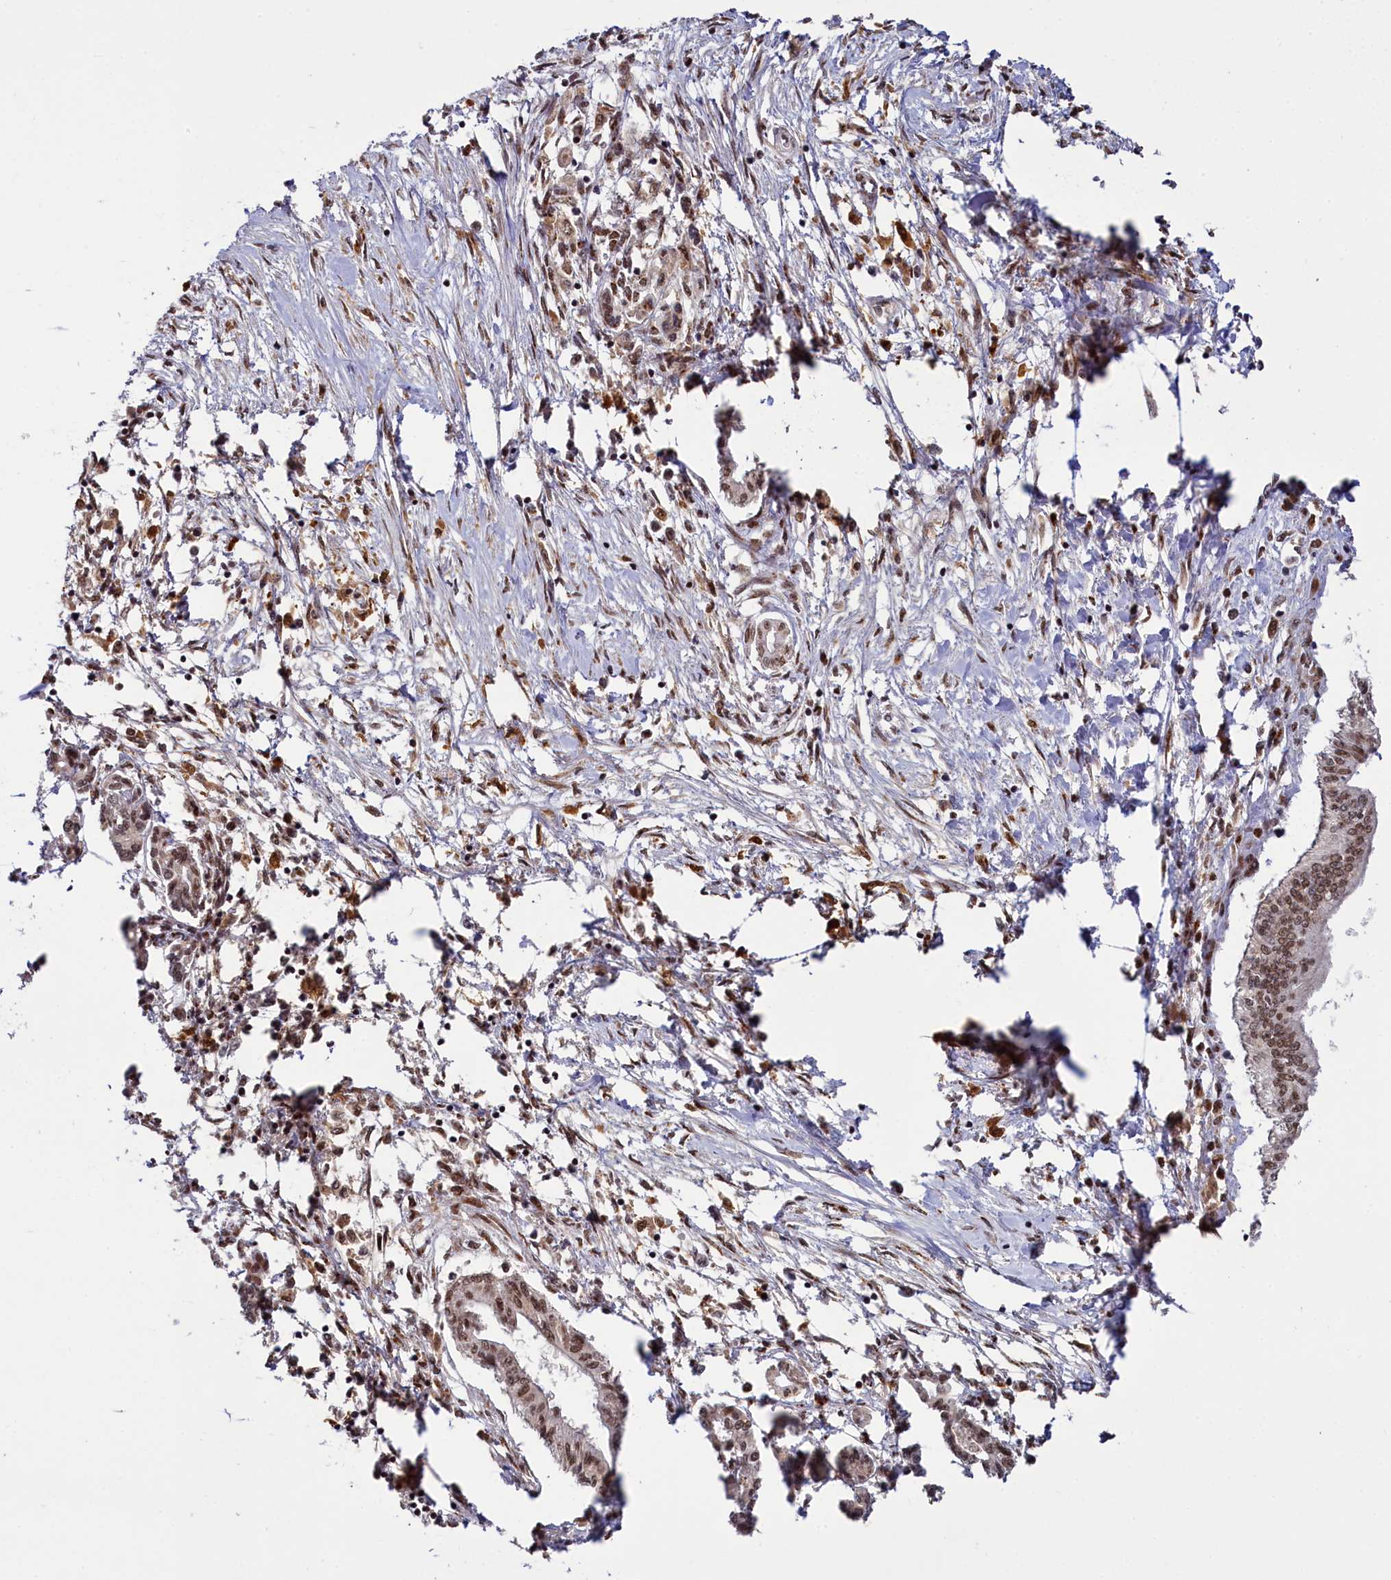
{"staining": {"intensity": "moderate", "quantity": ">75%", "location": "nuclear"}, "tissue": "pancreatic cancer", "cell_type": "Tumor cells", "image_type": "cancer", "snomed": [{"axis": "morphology", "description": "Adenocarcinoma, NOS"}, {"axis": "topography", "description": "Pancreas"}], "caption": "Protein expression analysis of human pancreatic cancer reveals moderate nuclear expression in about >75% of tumor cells.", "gene": "PPHLN1", "patient": {"sex": "female", "age": 50}}